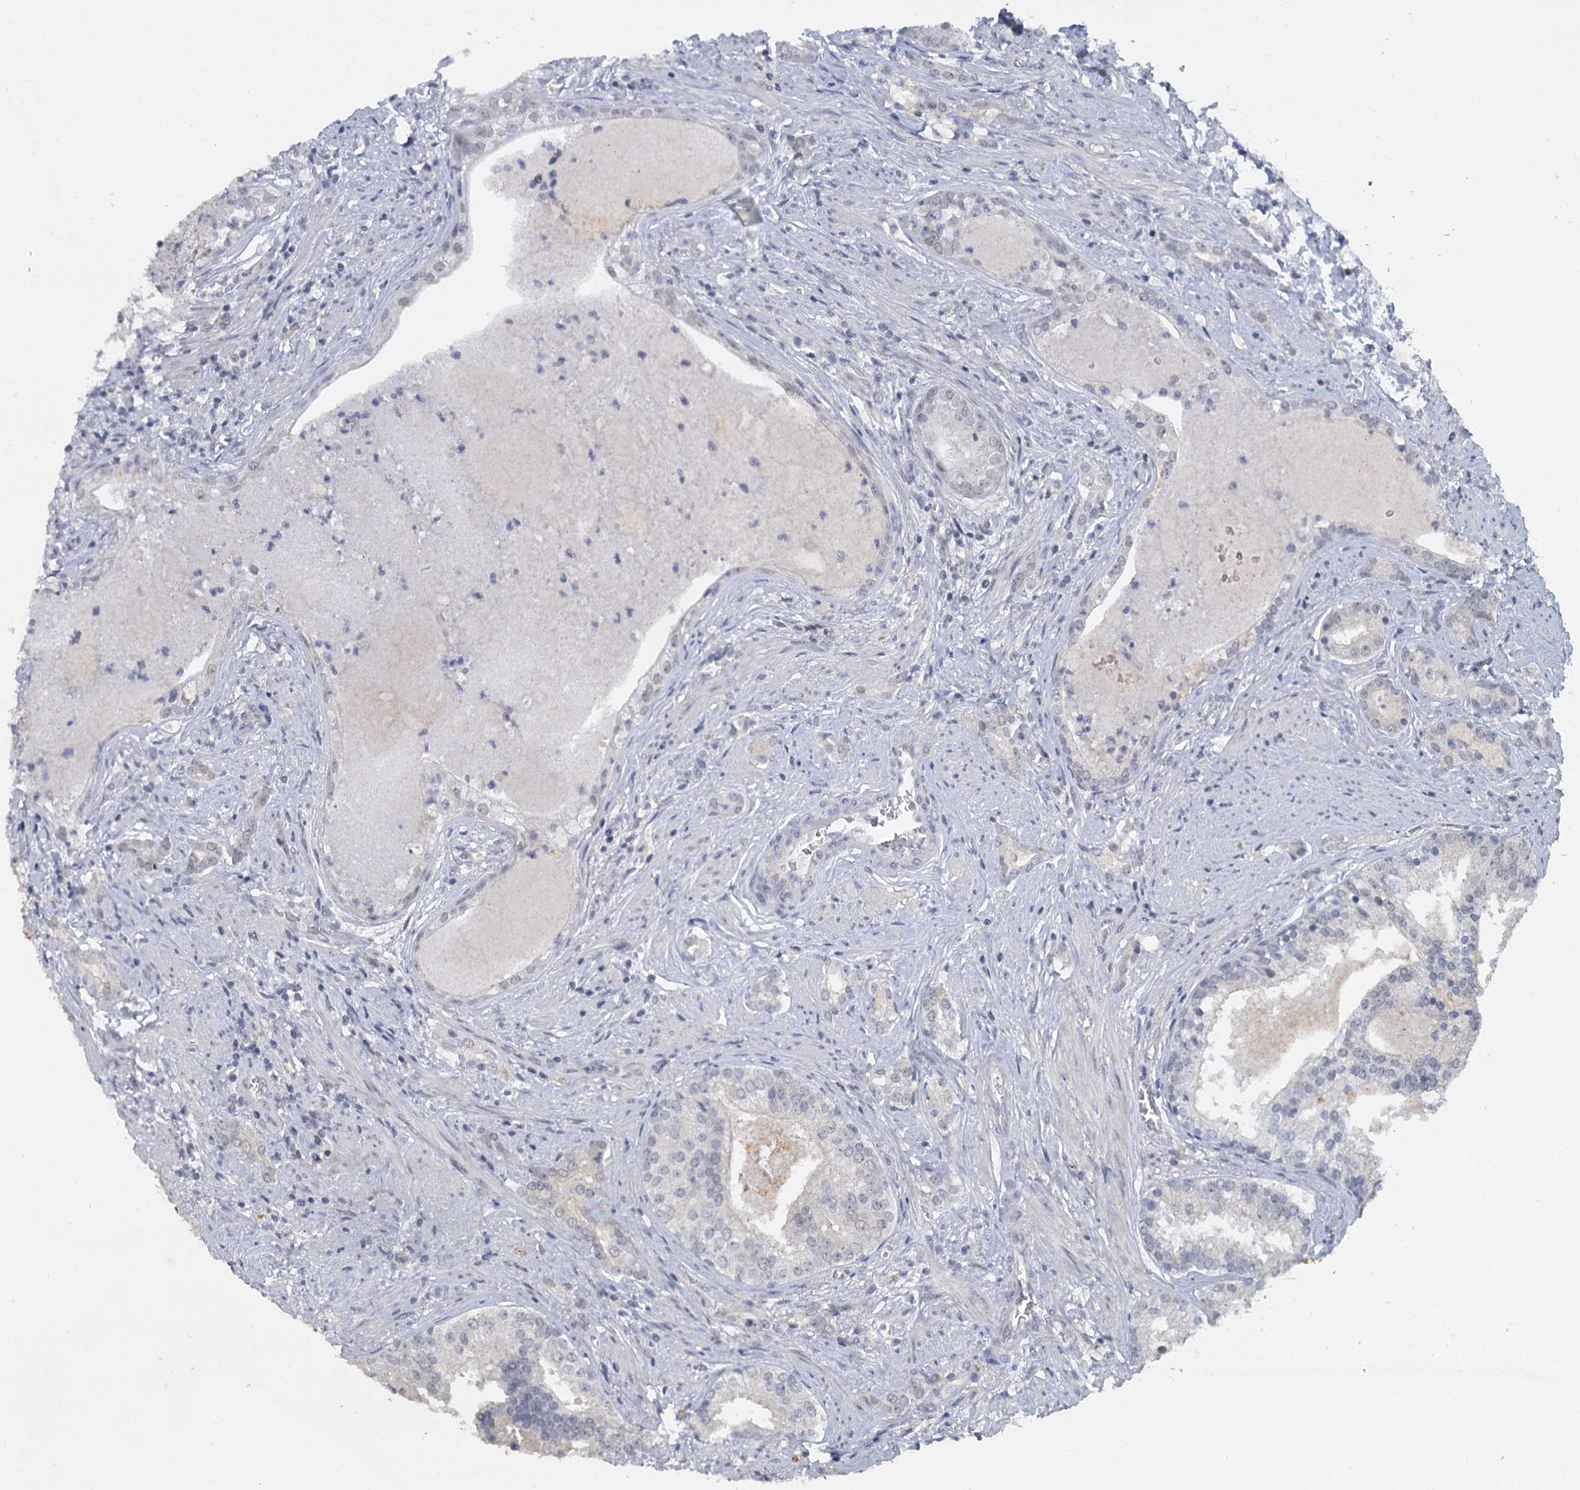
{"staining": {"intensity": "negative", "quantity": "none", "location": "none"}, "tissue": "prostate cancer", "cell_type": "Tumor cells", "image_type": "cancer", "snomed": [{"axis": "morphology", "description": "Adenocarcinoma, High grade"}, {"axis": "topography", "description": "Prostate"}], "caption": "IHC of human prostate adenocarcinoma (high-grade) demonstrates no expression in tumor cells.", "gene": "MUCL1", "patient": {"sex": "male", "age": 58}}